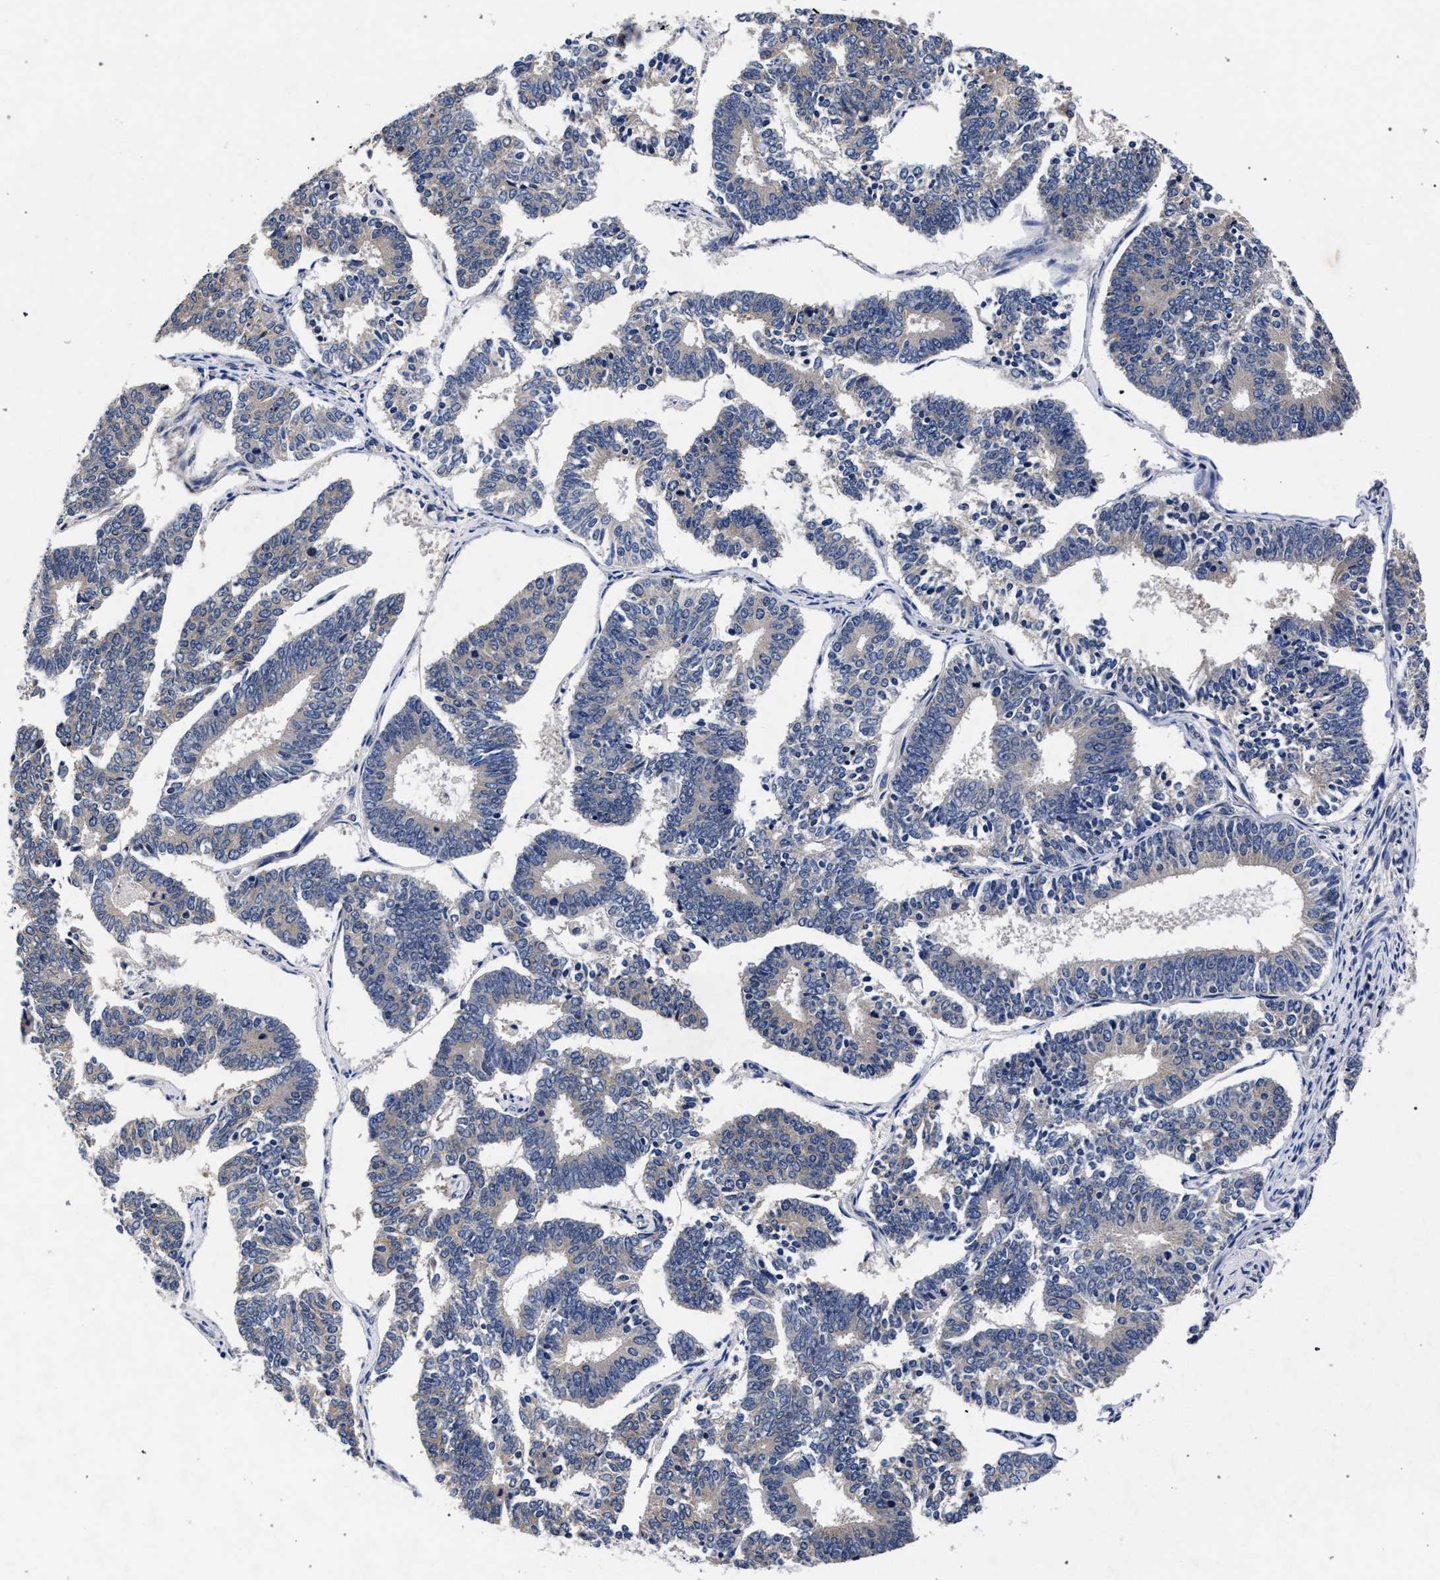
{"staining": {"intensity": "negative", "quantity": "none", "location": "none"}, "tissue": "endometrial cancer", "cell_type": "Tumor cells", "image_type": "cancer", "snomed": [{"axis": "morphology", "description": "Adenocarcinoma, NOS"}, {"axis": "topography", "description": "Endometrium"}], "caption": "Photomicrograph shows no protein expression in tumor cells of endometrial adenocarcinoma tissue. (DAB immunohistochemistry (IHC) with hematoxylin counter stain).", "gene": "CFAP95", "patient": {"sex": "female", "age": 70}}